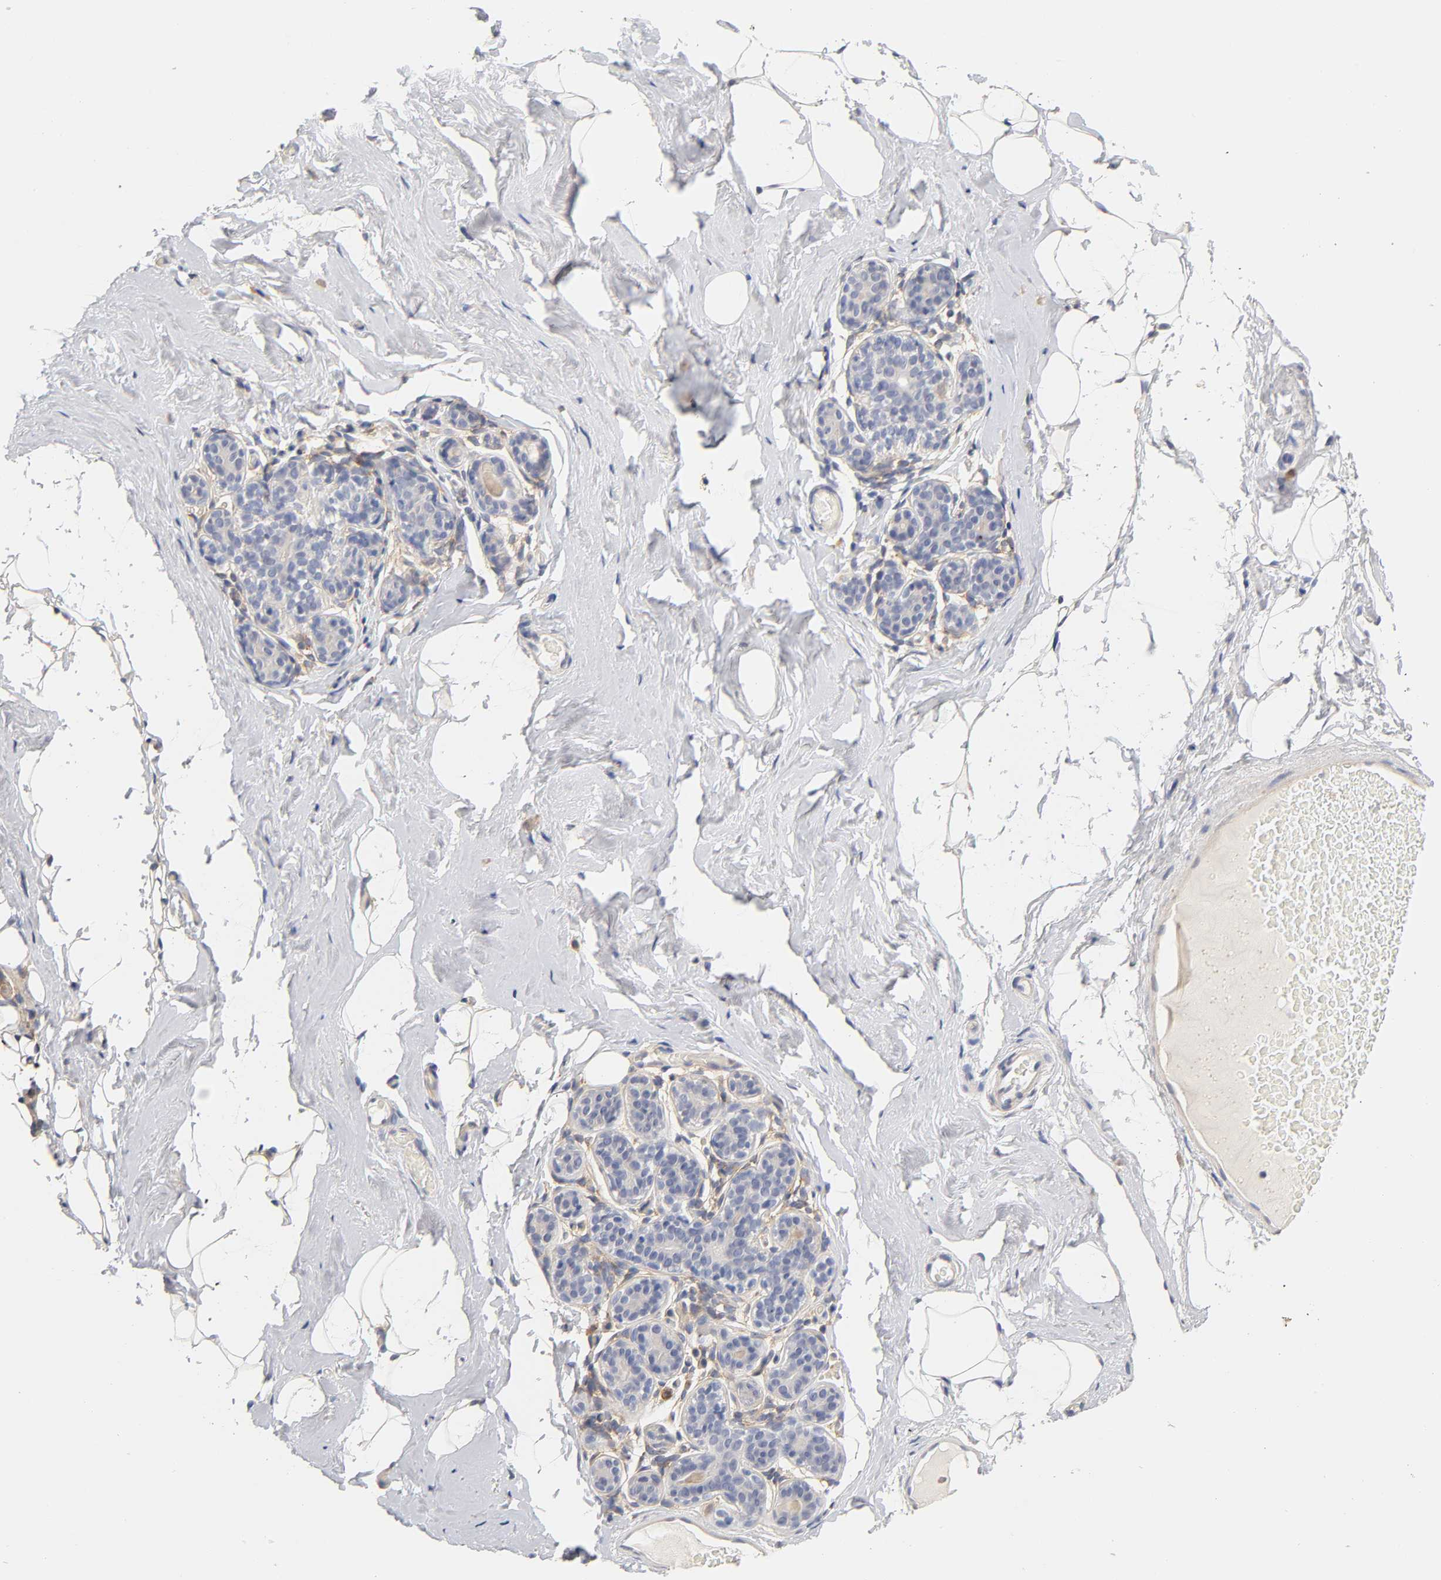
{"staining": {"intensity": "negative", "quantity": "none", "location": "none"}, "tissue": "breast", "cell_type": "Adipocytes", "image_type": "normal", "snomed": [{"axis": "morphology", "description": "Normal tissue, NOS"}, {"axis": "topography", "description": "Breast"}, {"axis": "topography", "description": "Soft tissue"}], "caption": "Immunohistochemistry micrograph of normal breast stained for a protein (brown), which displays no staining in adipocytes. (Immunohistochemistry, brightfield microscopy, high magnification).", "gene": "LAMB1", "patient": {"sex": "female", "age": 75}}